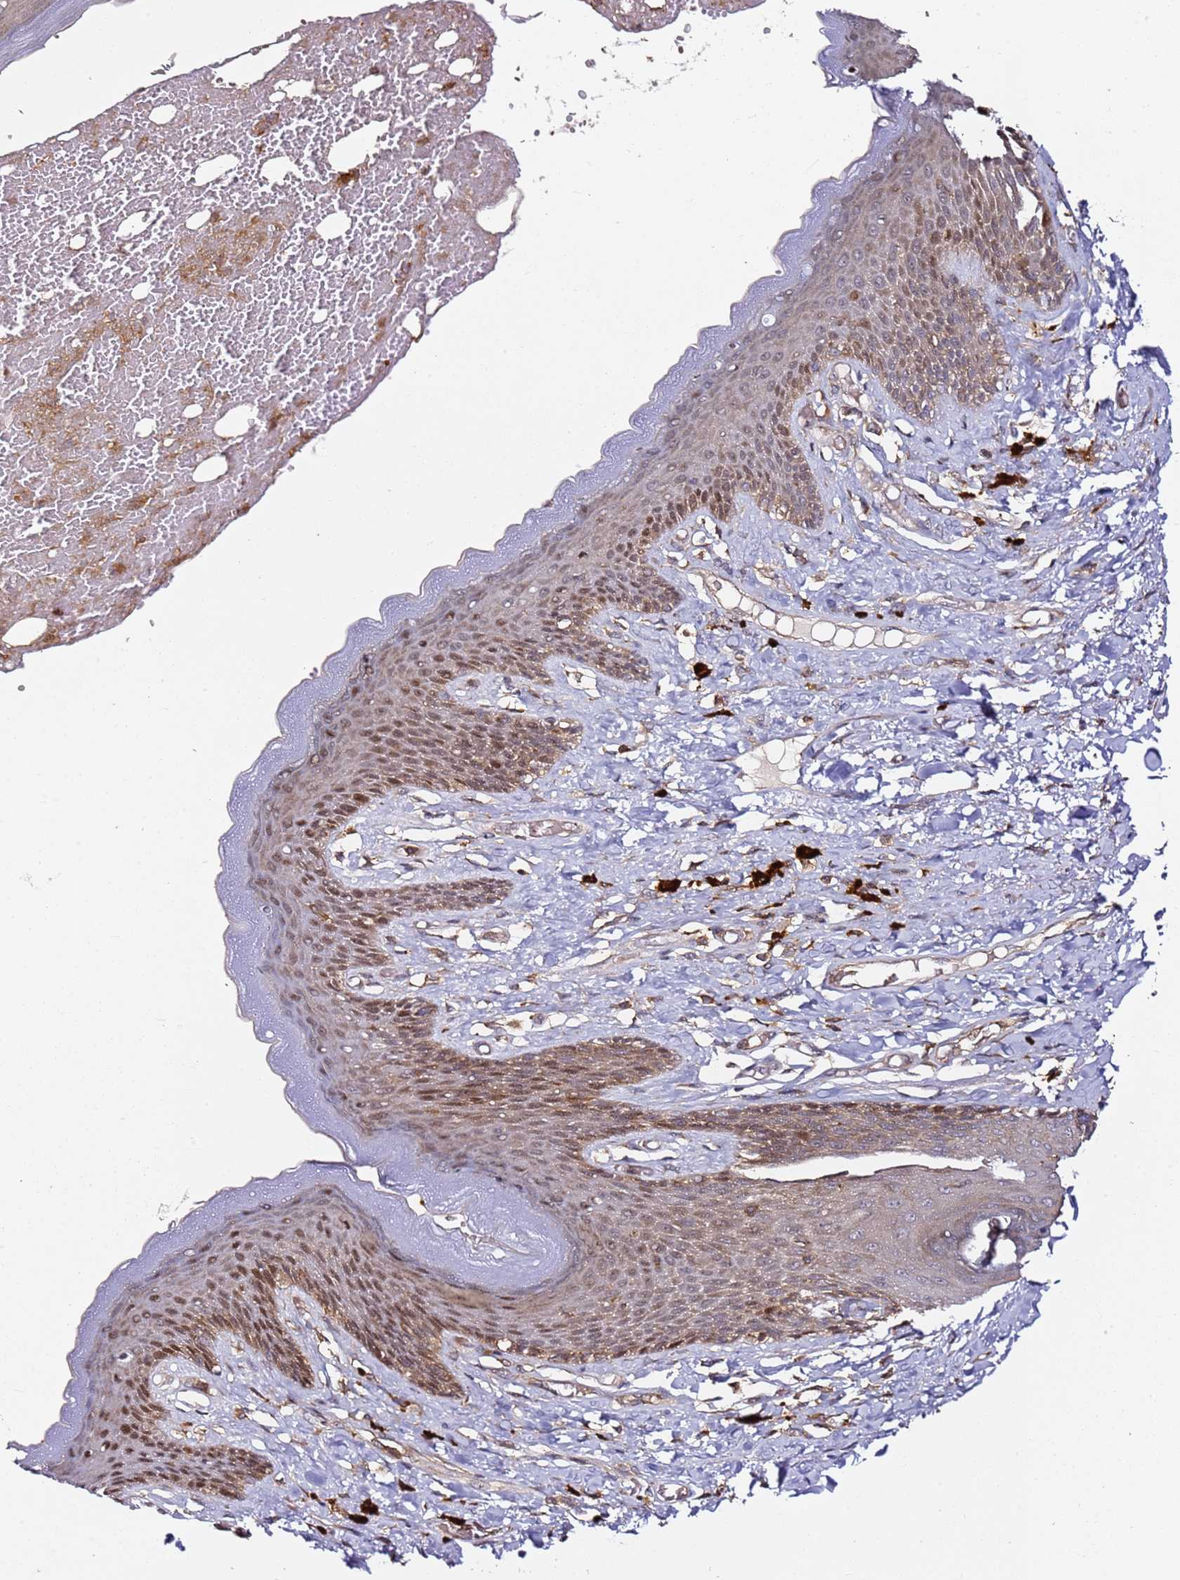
{"staining": {"intensity": "moderate", "quantity": "25%-75%", "location": "cytoplasmic/membranous,nuclear"}, "tissue": "skin", "cell_type": "Epidermal cells", "image_type": "normal", "snomed": [{"axis": "morphology", "description": "Normal tissue, NOS"}, {"axis": "topography", "description": "Anal"}], "caption": "Protein expression analysis of normal human skin reveals moderate cytoplasmic/membranous,nuclear positivity in approximately 25%-75% of epidermal cells. (Brightfield microscopy of DAB IHC at high magnification).", "gene": "PRMT7", "patient": {"sex": "female", "age": 78}}